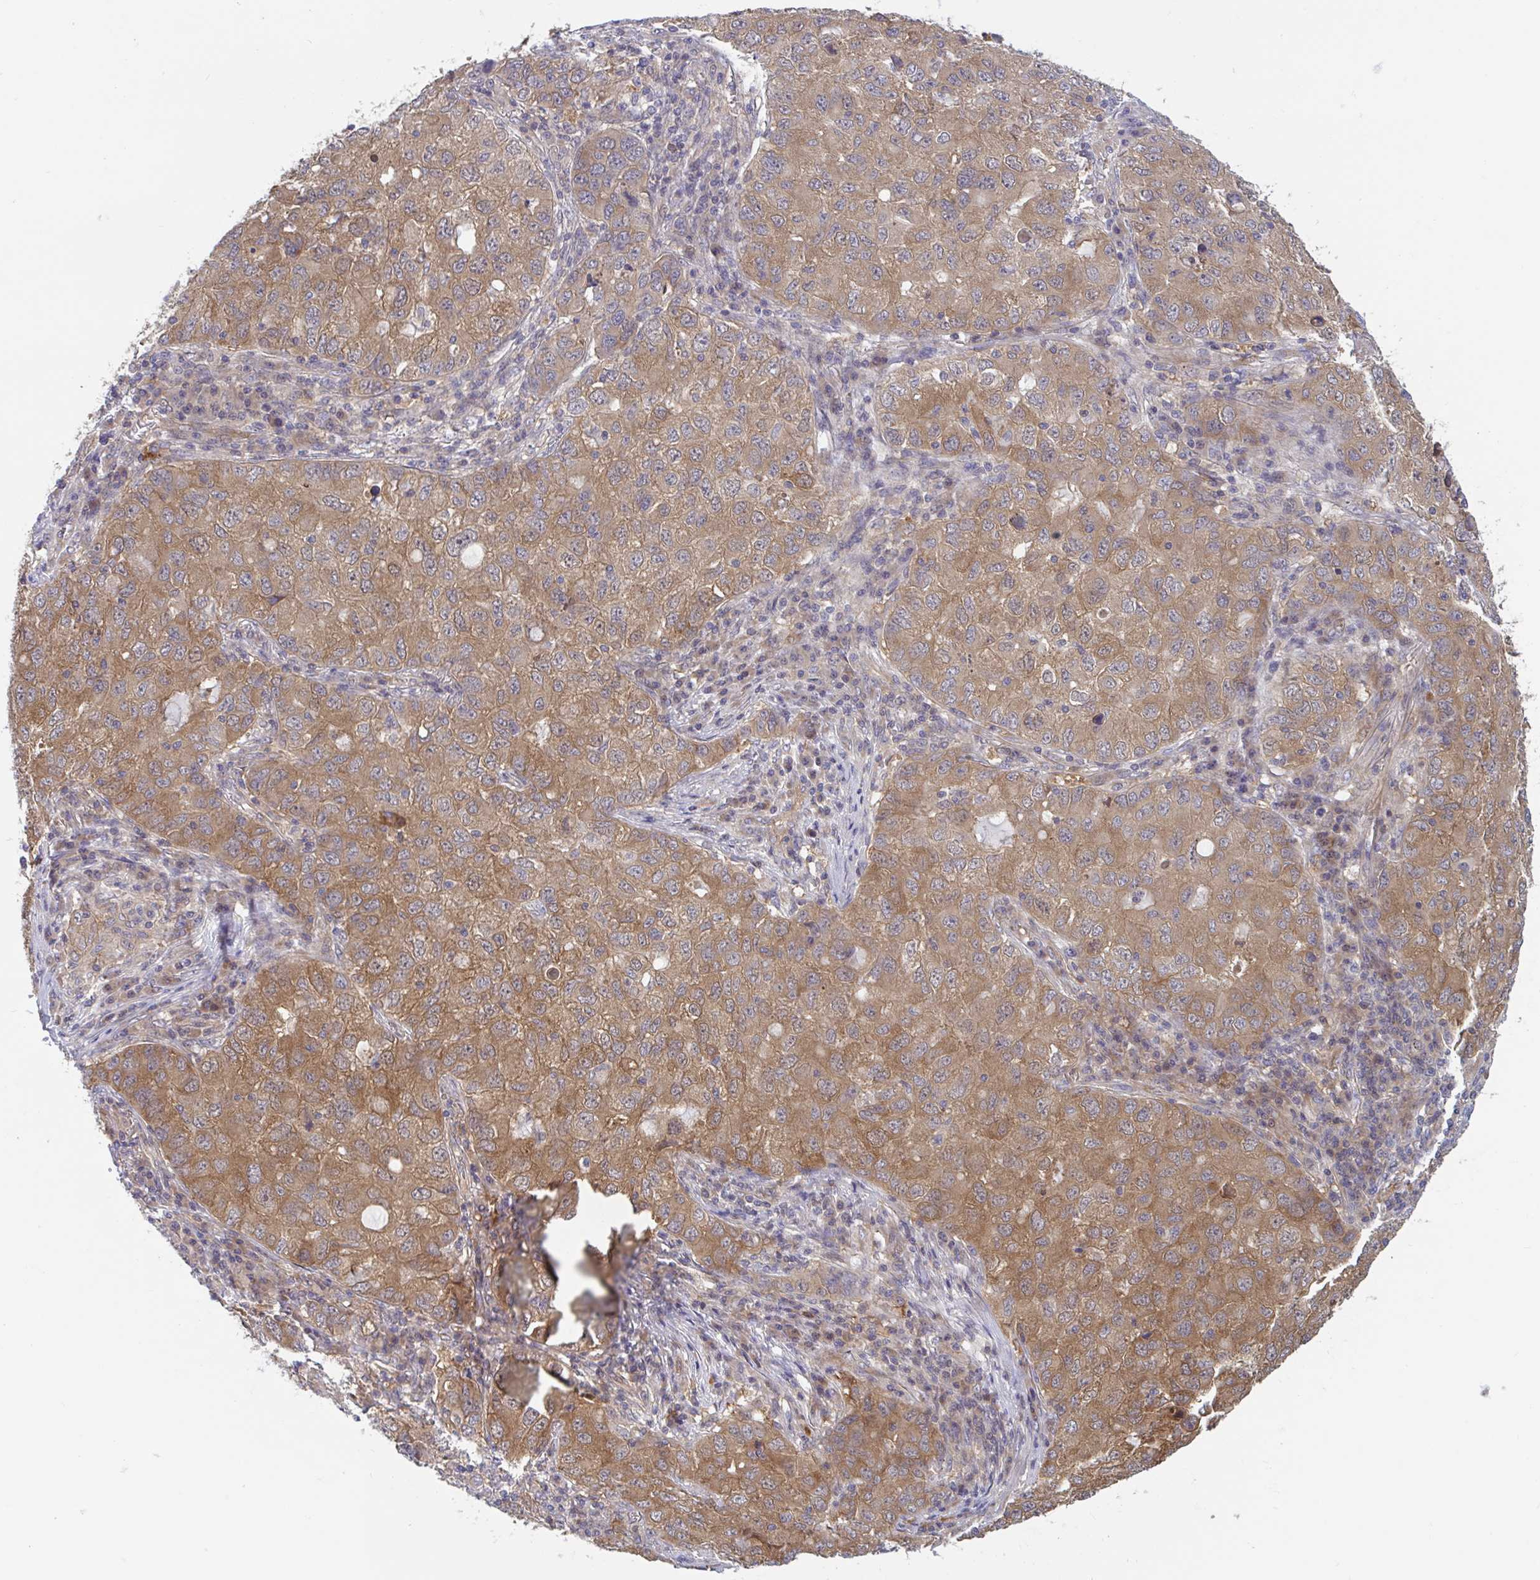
{"staining": {"intensity": "moderate", "quantity": ">75%", "location": "cytoplasmic/membranous"}, "tissue": "lung cancer", "cell_type": "Tumor cells", "image_type": "cancer", "snomed": [{"axis": "morphology", "description": "Normal morphology"}, {"axis": "morphology", "description": "Adenocarcinoma, NOS"}, {"axis": "topography", "description": "Lymph node"}, {"axis": "topography", "description": "Lung"}], "caption": "Human lung cancer stained for a protein (brown) exhibits moderate cytoplasmic/membranous positive staining in about >75% of tumor cells.", "gene": "LMNTD2", "patient": {"sex": "female", "age": 51}}